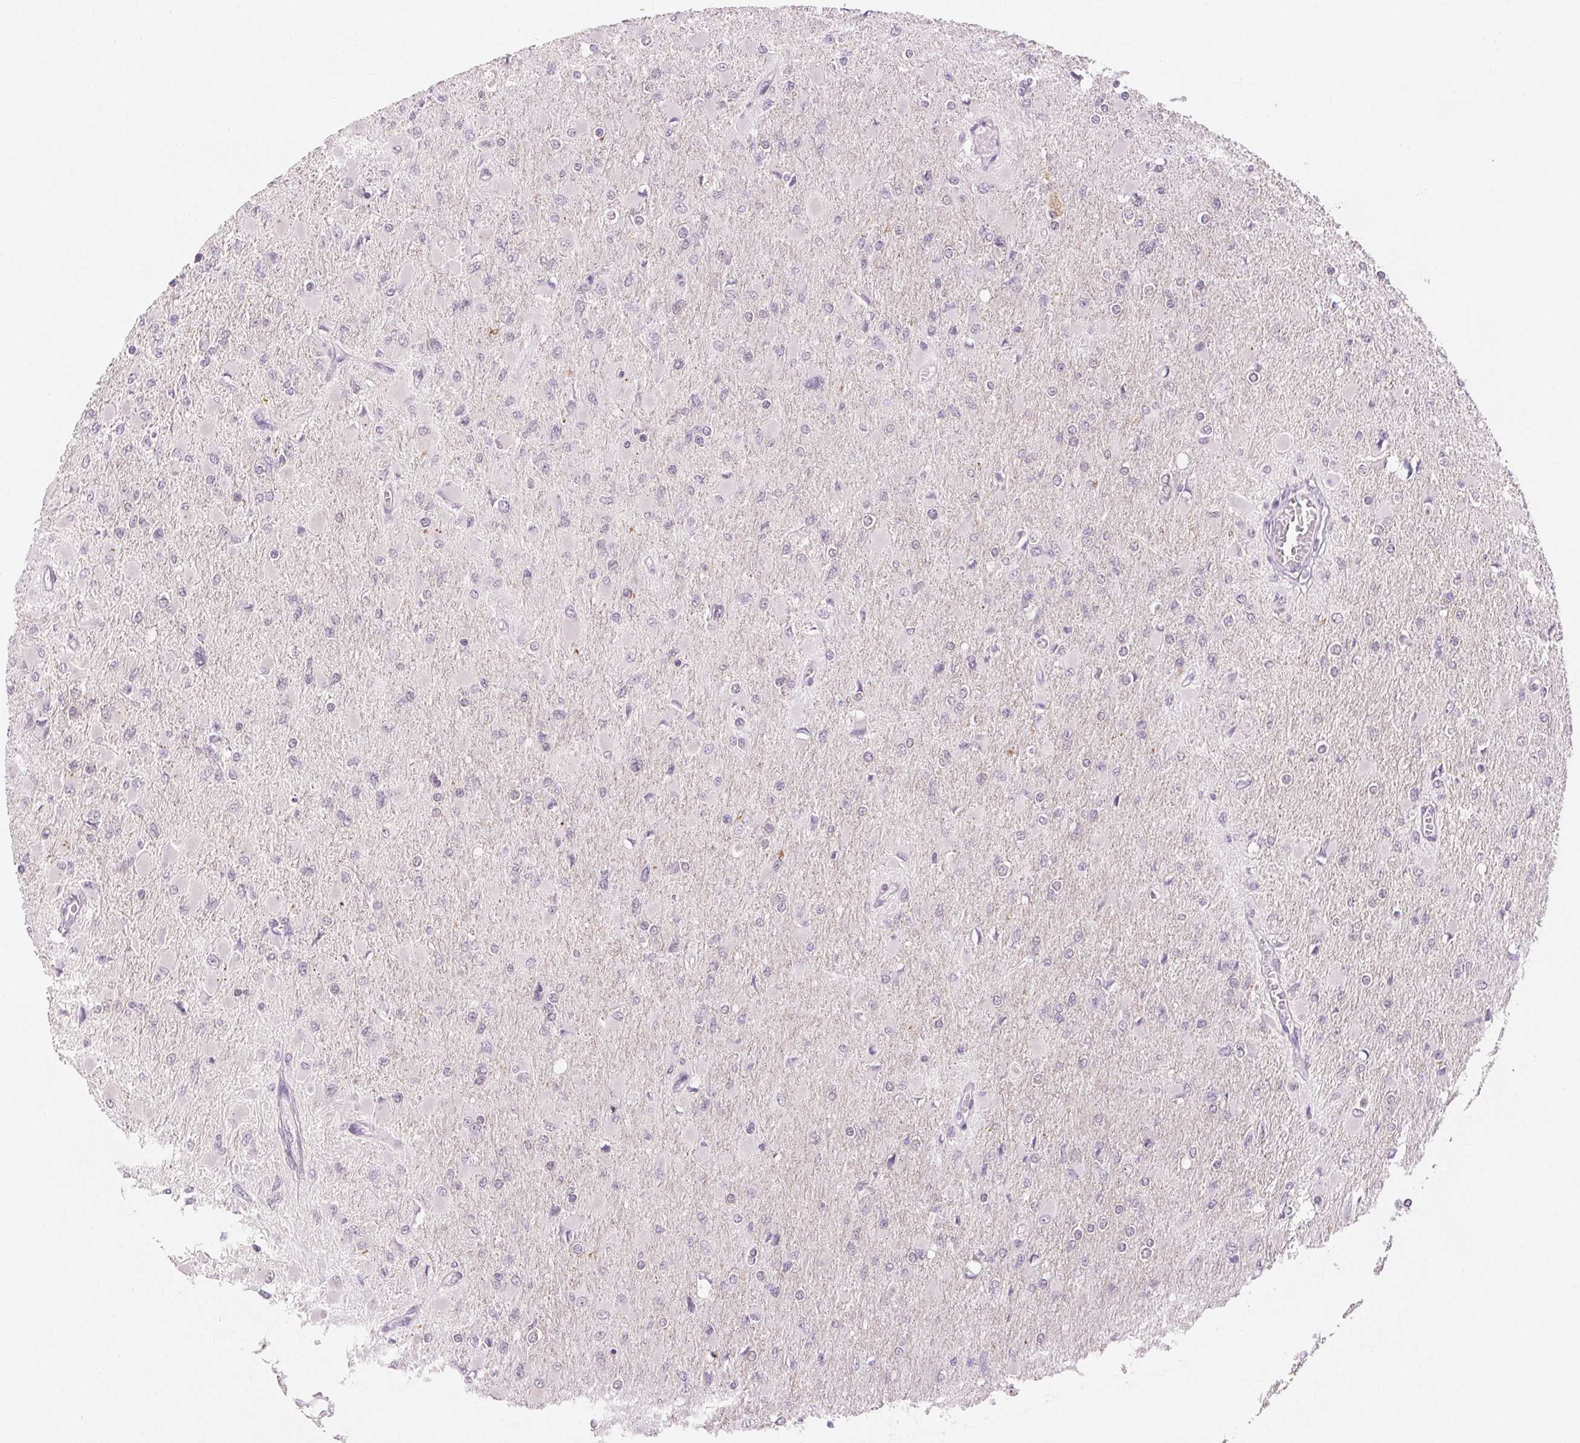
{"staining": {"intensity": "negative", "quantity": "none", "location": "none"}, "tissue": "glioma", "cell_type": "Tumor cells", "image_type": "cancer", "snomed": [{"axis": "morphology", "description": "Glioma, malignant, High grade"}, {"axis": "topography", "description": "Cerebral cortex"}], "caption": "High power microscopy photomicrograph of an immunohistochemistry micrograph of malignant glioma (high-grade), revealing no significant expression in tumor cells. The staining was performed using DAB (3,3'-diaminobenzidine) to visualize the protein expression in brown, while the nuclei were stained in blue with hematoxylin (Magnification: 20x).", "gene": "DNAJC6", "patient": {"sex": "female", "age": 36}}